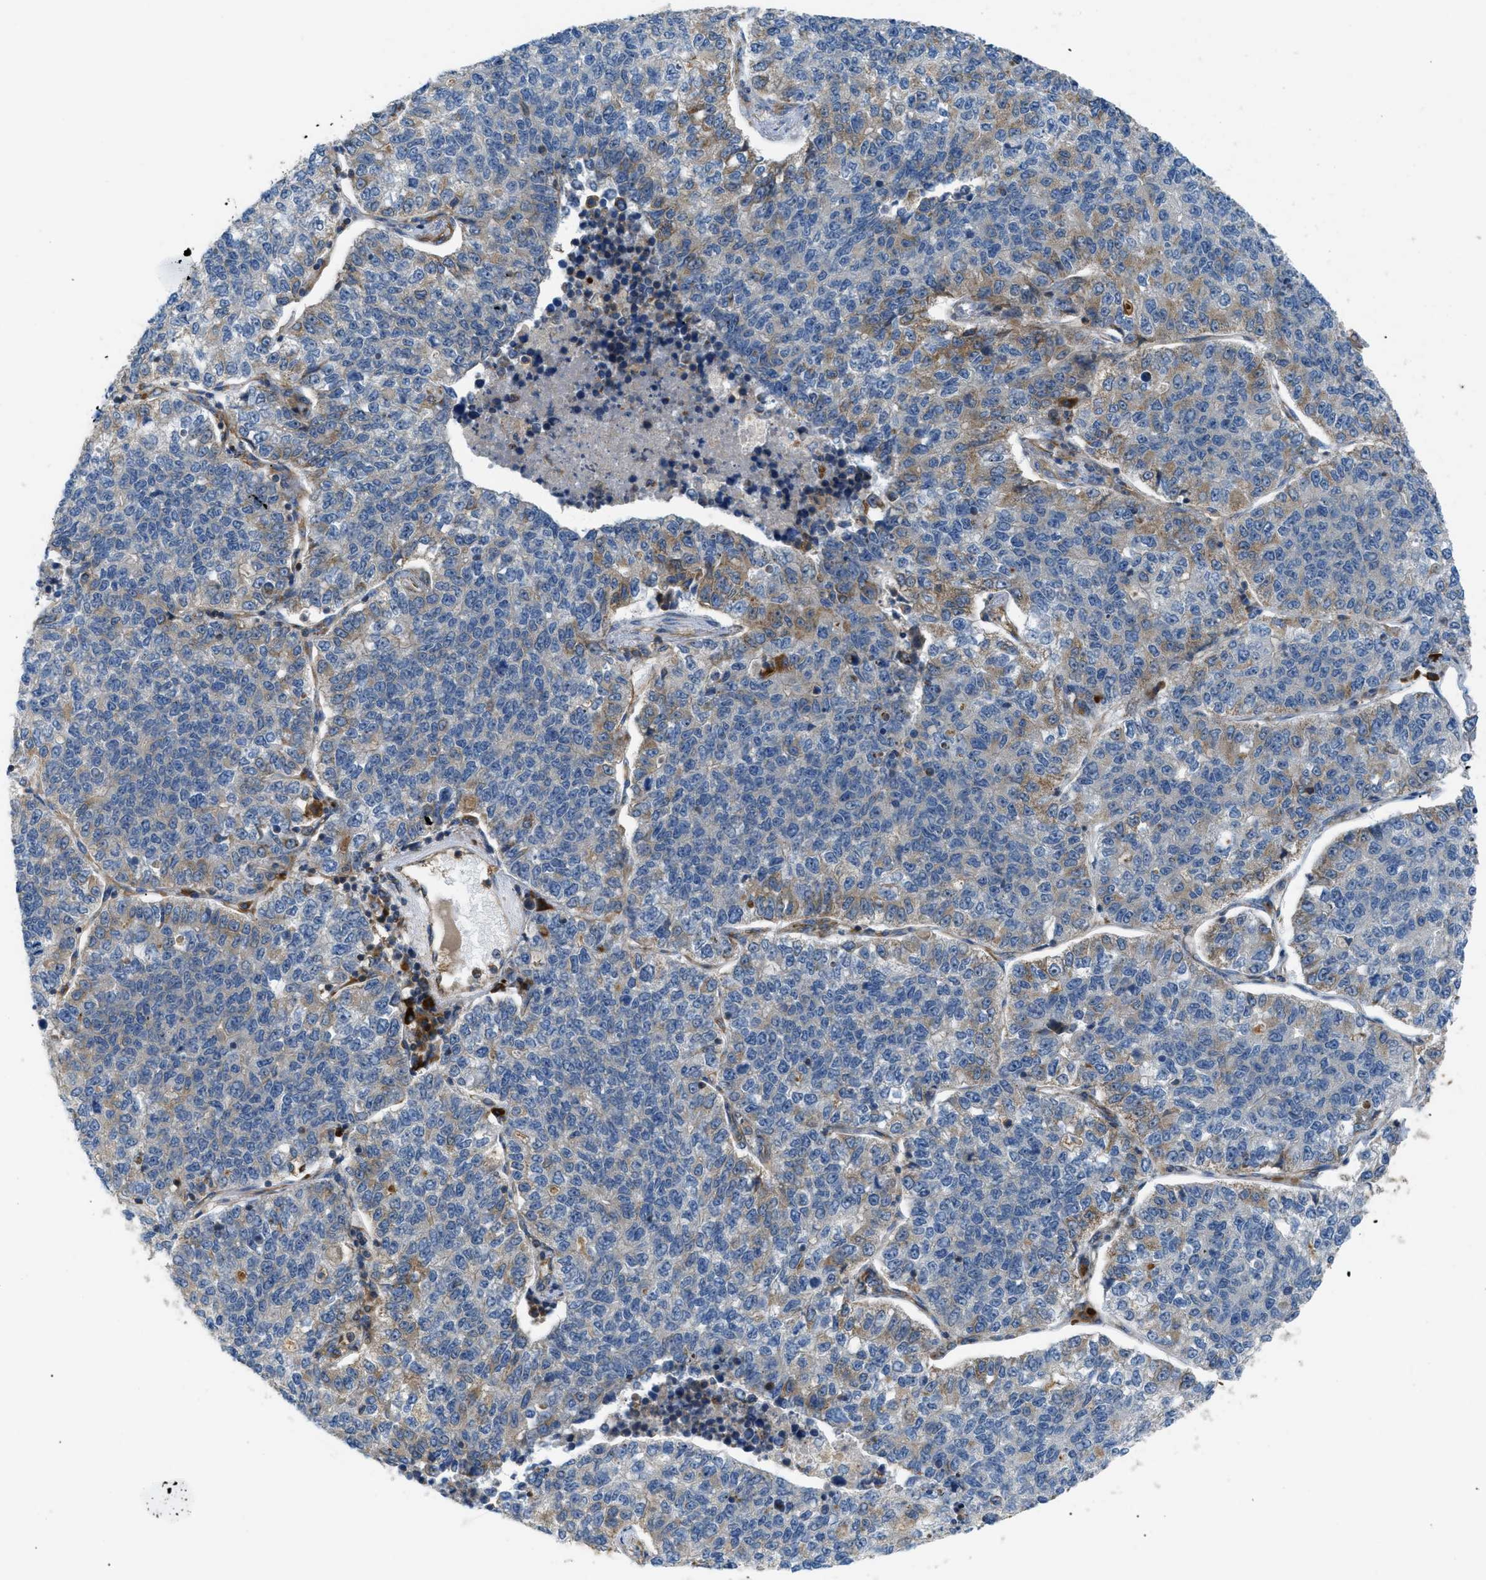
{"staining": {"intensity": "negative", "quantity": "none", "location": "none"}, "tissue": "lung cancer", "cell_type": "Tumor cells", "image_type": "cancer", "snomed": [{"axis": "morphology", "description": "Adenocarcinoma, NOS"}, {"axis": "topography", "description": "Lung"}], "caption": "There is no significant expression in tumor cells of lung cancer (adenocarcinoma).", "gene": "ATP2A3", "patient": {"sex": "male", "age": 49}}